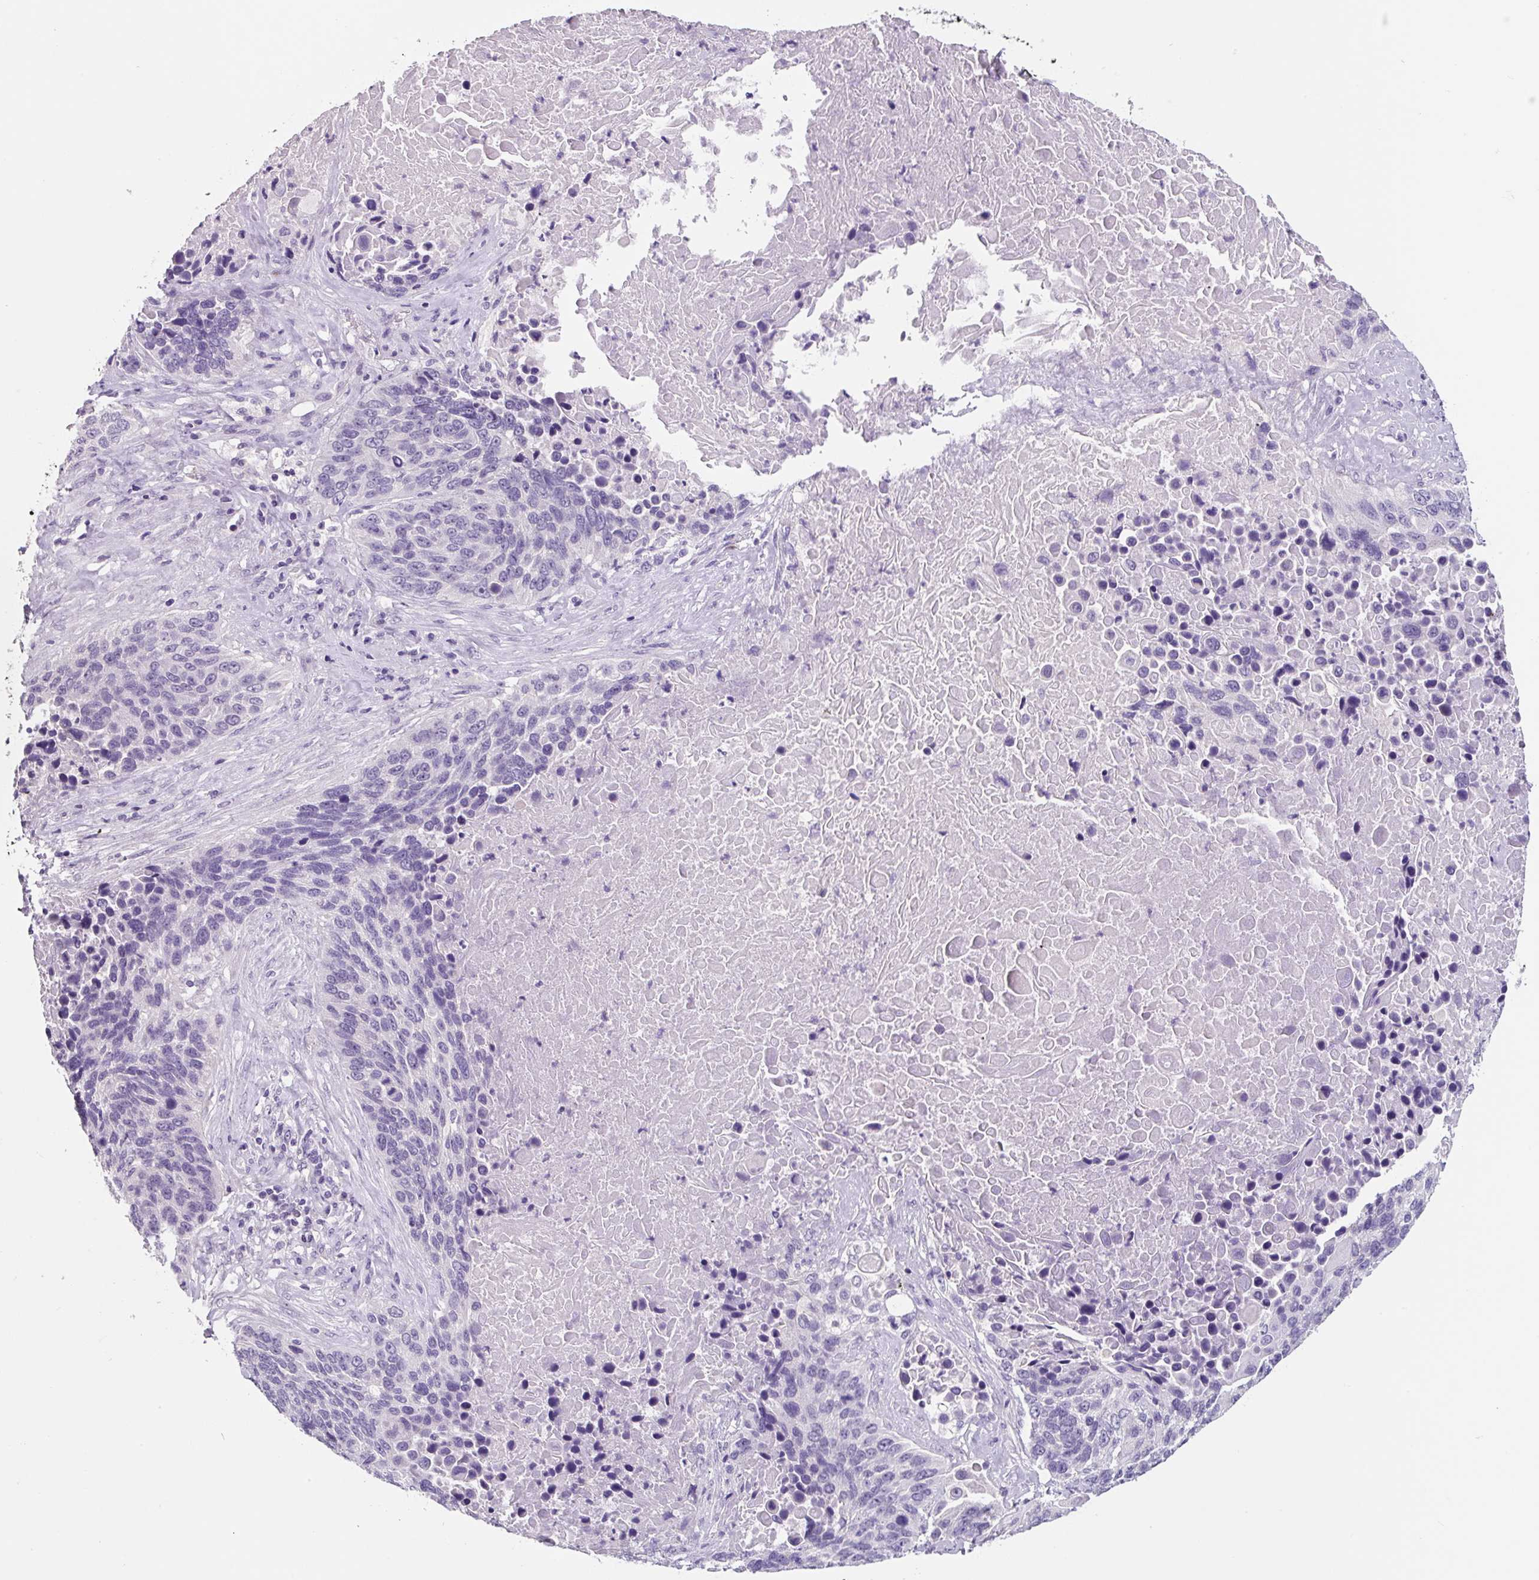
{"staining": {"intensity": "negative", "quantity": "none", "location": "none"}, "tissue": "lung cancer", "cell_type": "Tumor cells", "image_type": "cancer", "snomed": [{"axis": "morphology", "description": "Squamous cell carcinoma, NOS"}, {"axis": "topography", "description": "Lung"}], "caption": "Lung squamous cell carcinoma stained for a protein using IHC reveals no staining tumor cells.", "gene": "SYP", "patient": {"sex": "male", "age": 66}}